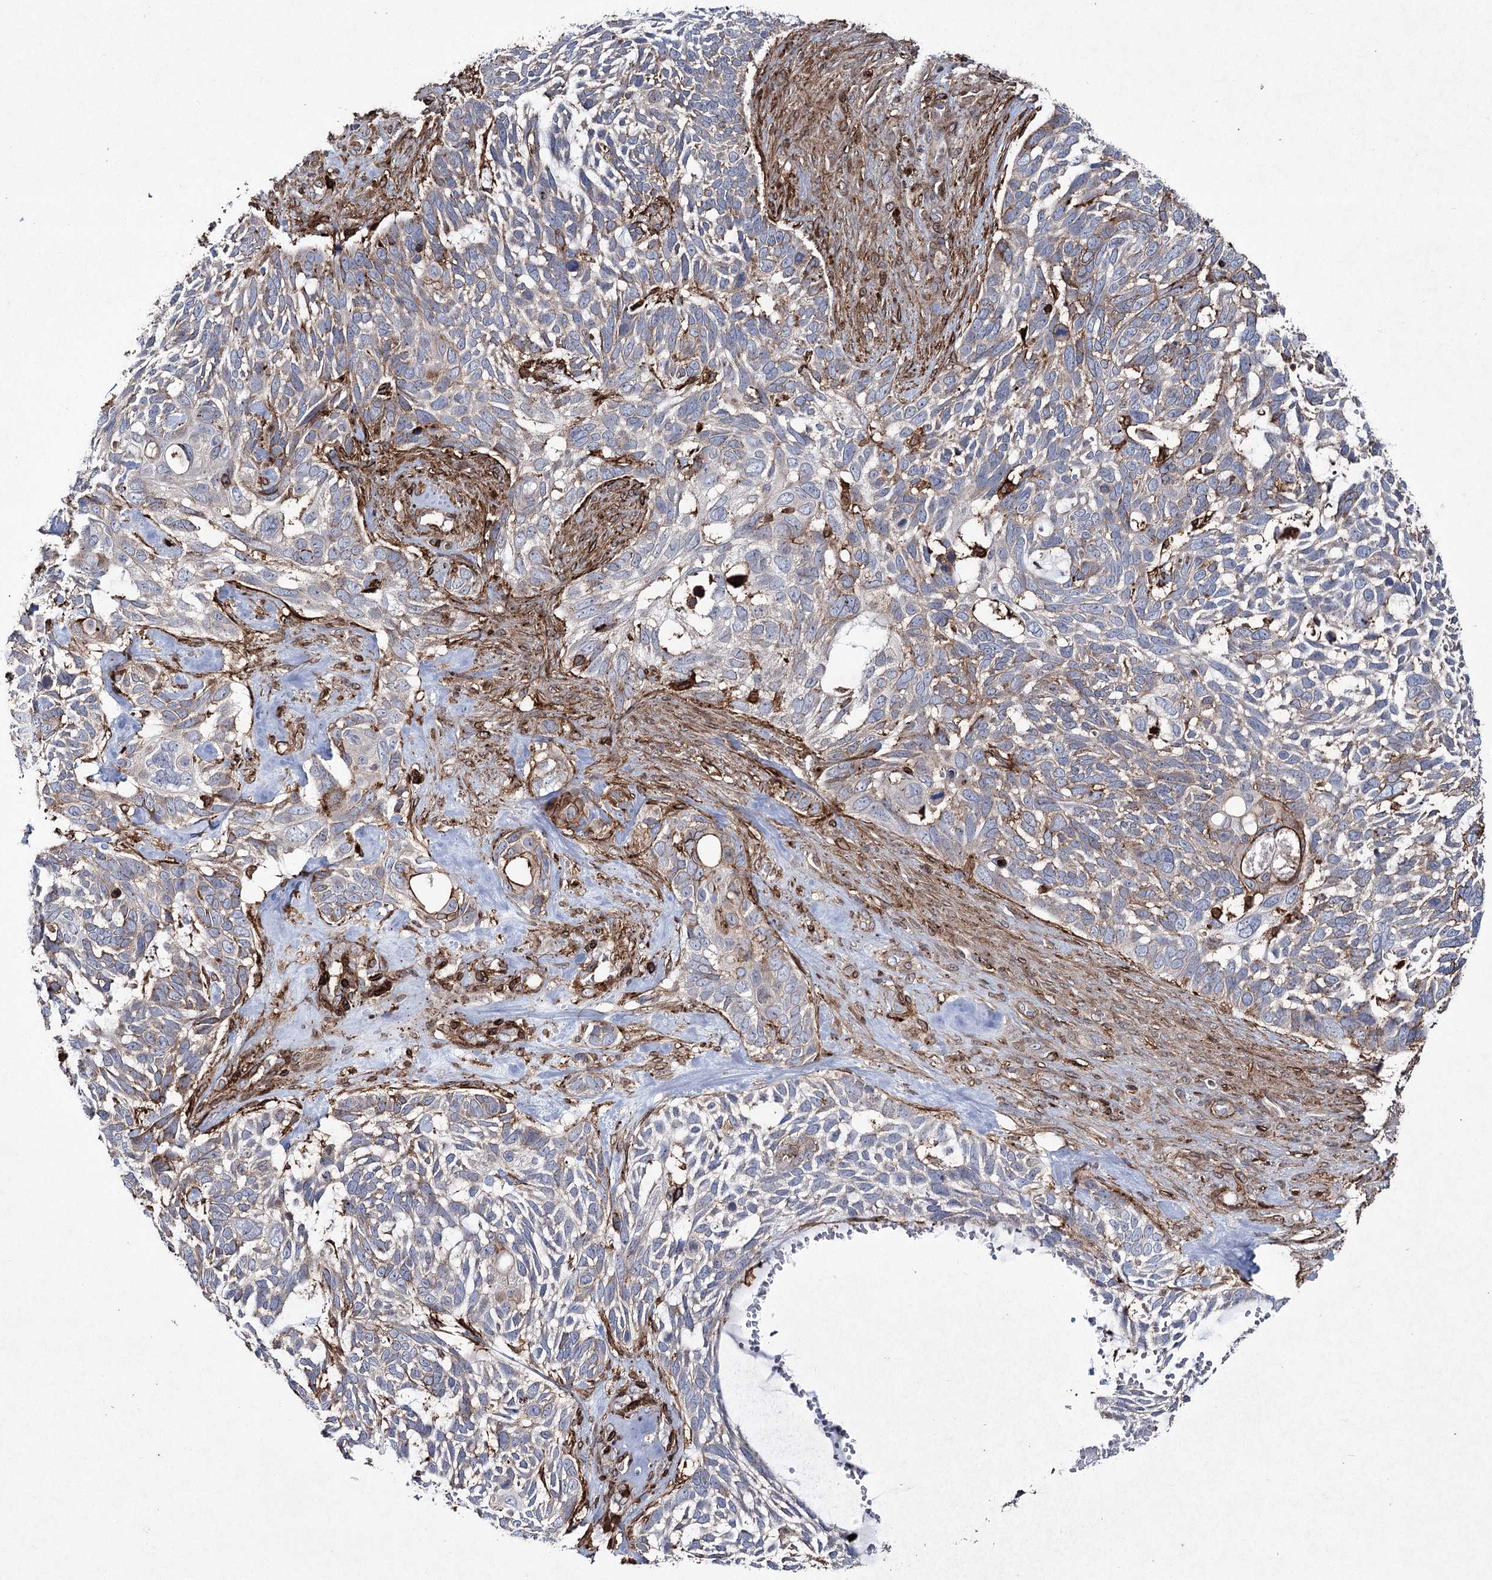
{"staining": {"intensity": "negative", "quantity": "none", "location": "none"}, "tissue": "skin cancer", "cell_type": "Tumor cells", "image_type": "cancer", "snomed": [{"axis": "morphology", "description": "Basal cell carcinoma"}, {"axis": "topography", "description": "Skin"}], "caption": "Skin cancer was stained to show a protein in brown. There is no significant positivity in tumor cells.", "gene": "DCUN1D4", "patient": {"sex": "male", "age": 88}}